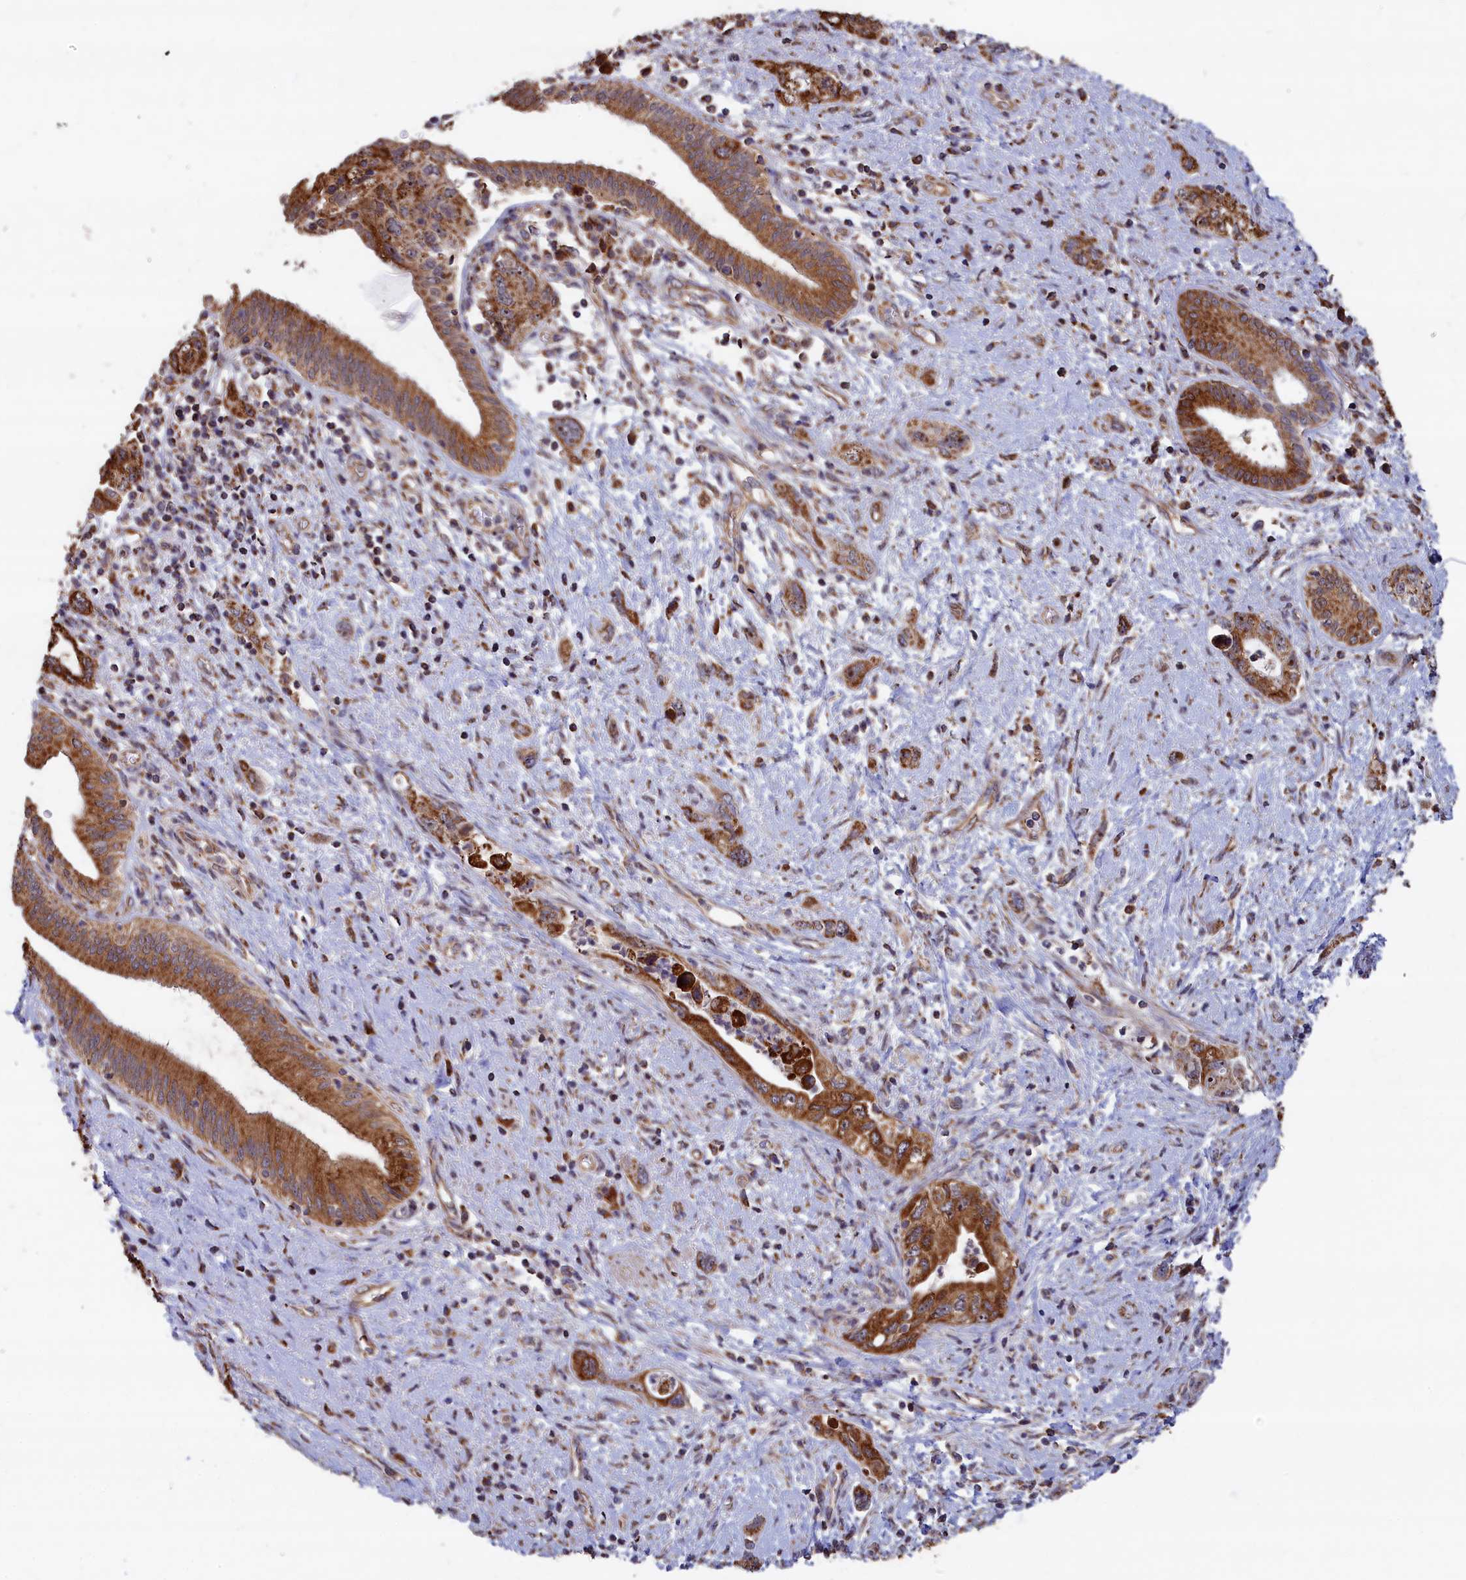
{"staining": {"intensity": "strong", "quantity": ">75%", "location": "cytoplasmic/membranous"}, "tissue": "pancreatic cancer", "cell_type": "Tumor cells", "image_type": "cancer", "snomed": [{"axis": "morphology", "description": "Adenocarcinoma, NOS"}, {"axis": "topography", "description": "Pancreas"}], "caption": "This photomicrograph exhibits IHC staining of pancreatic adenocarcinoma, with high strong cytoplasmic/membranous expression in about >75% of tumor cells.", "gene": "ZNF816", "patient": {"sex": "female", "age": 73}}